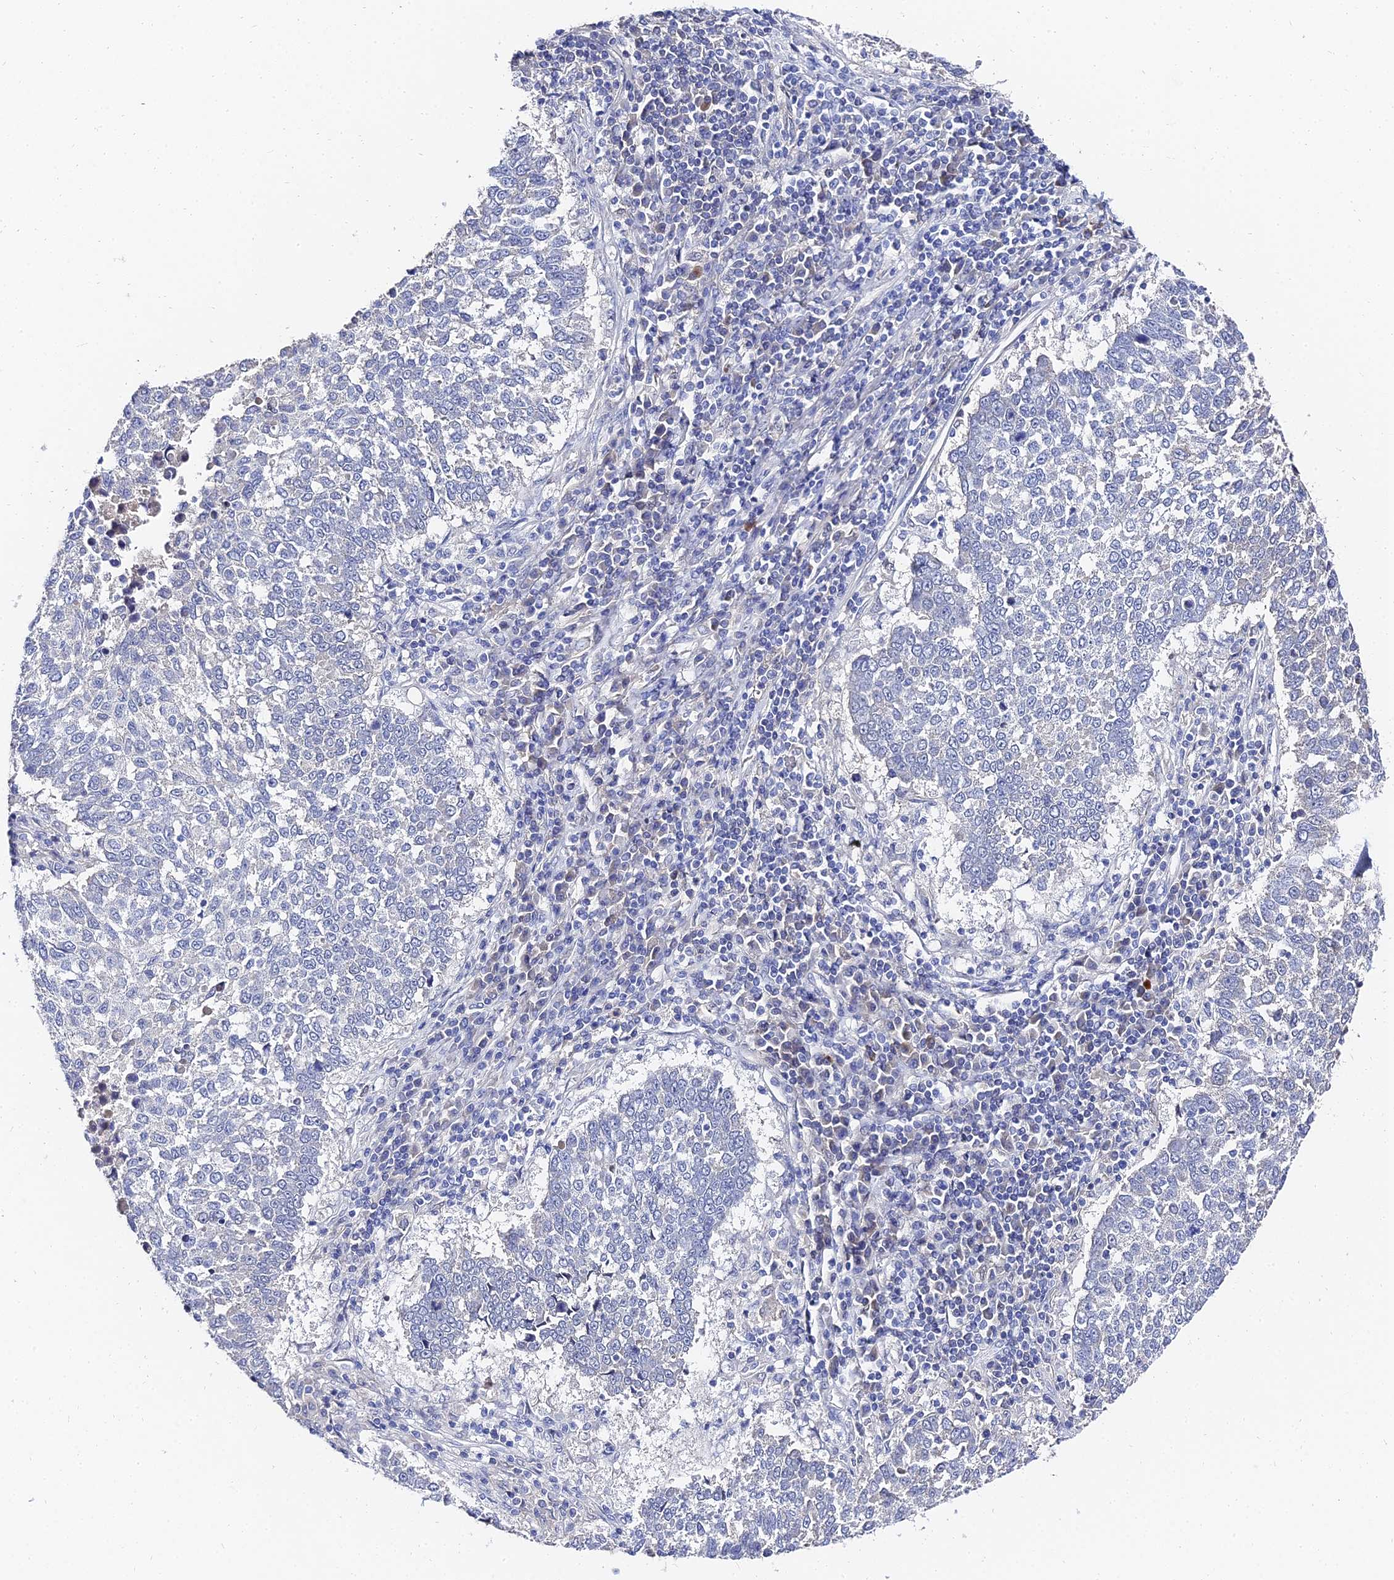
{"staining": {"intensity": "negative", "quantity": "none", "location": "none"}, "tissue": "lung cancer", "cell_type": "Tumor cells", "image_type": "cancer", "snomed": [{"axis": "morphology", "description": "Squamous cell carcinoma, NOS"}, {"axis": "topography", "description": "Lung"}], "caption": "Lung squamous cell carcinoma stained for a protein using IHC shows no expression tumor cells.", "gene": "KRT17", "patient": {"sex": "male", "age": 73}}